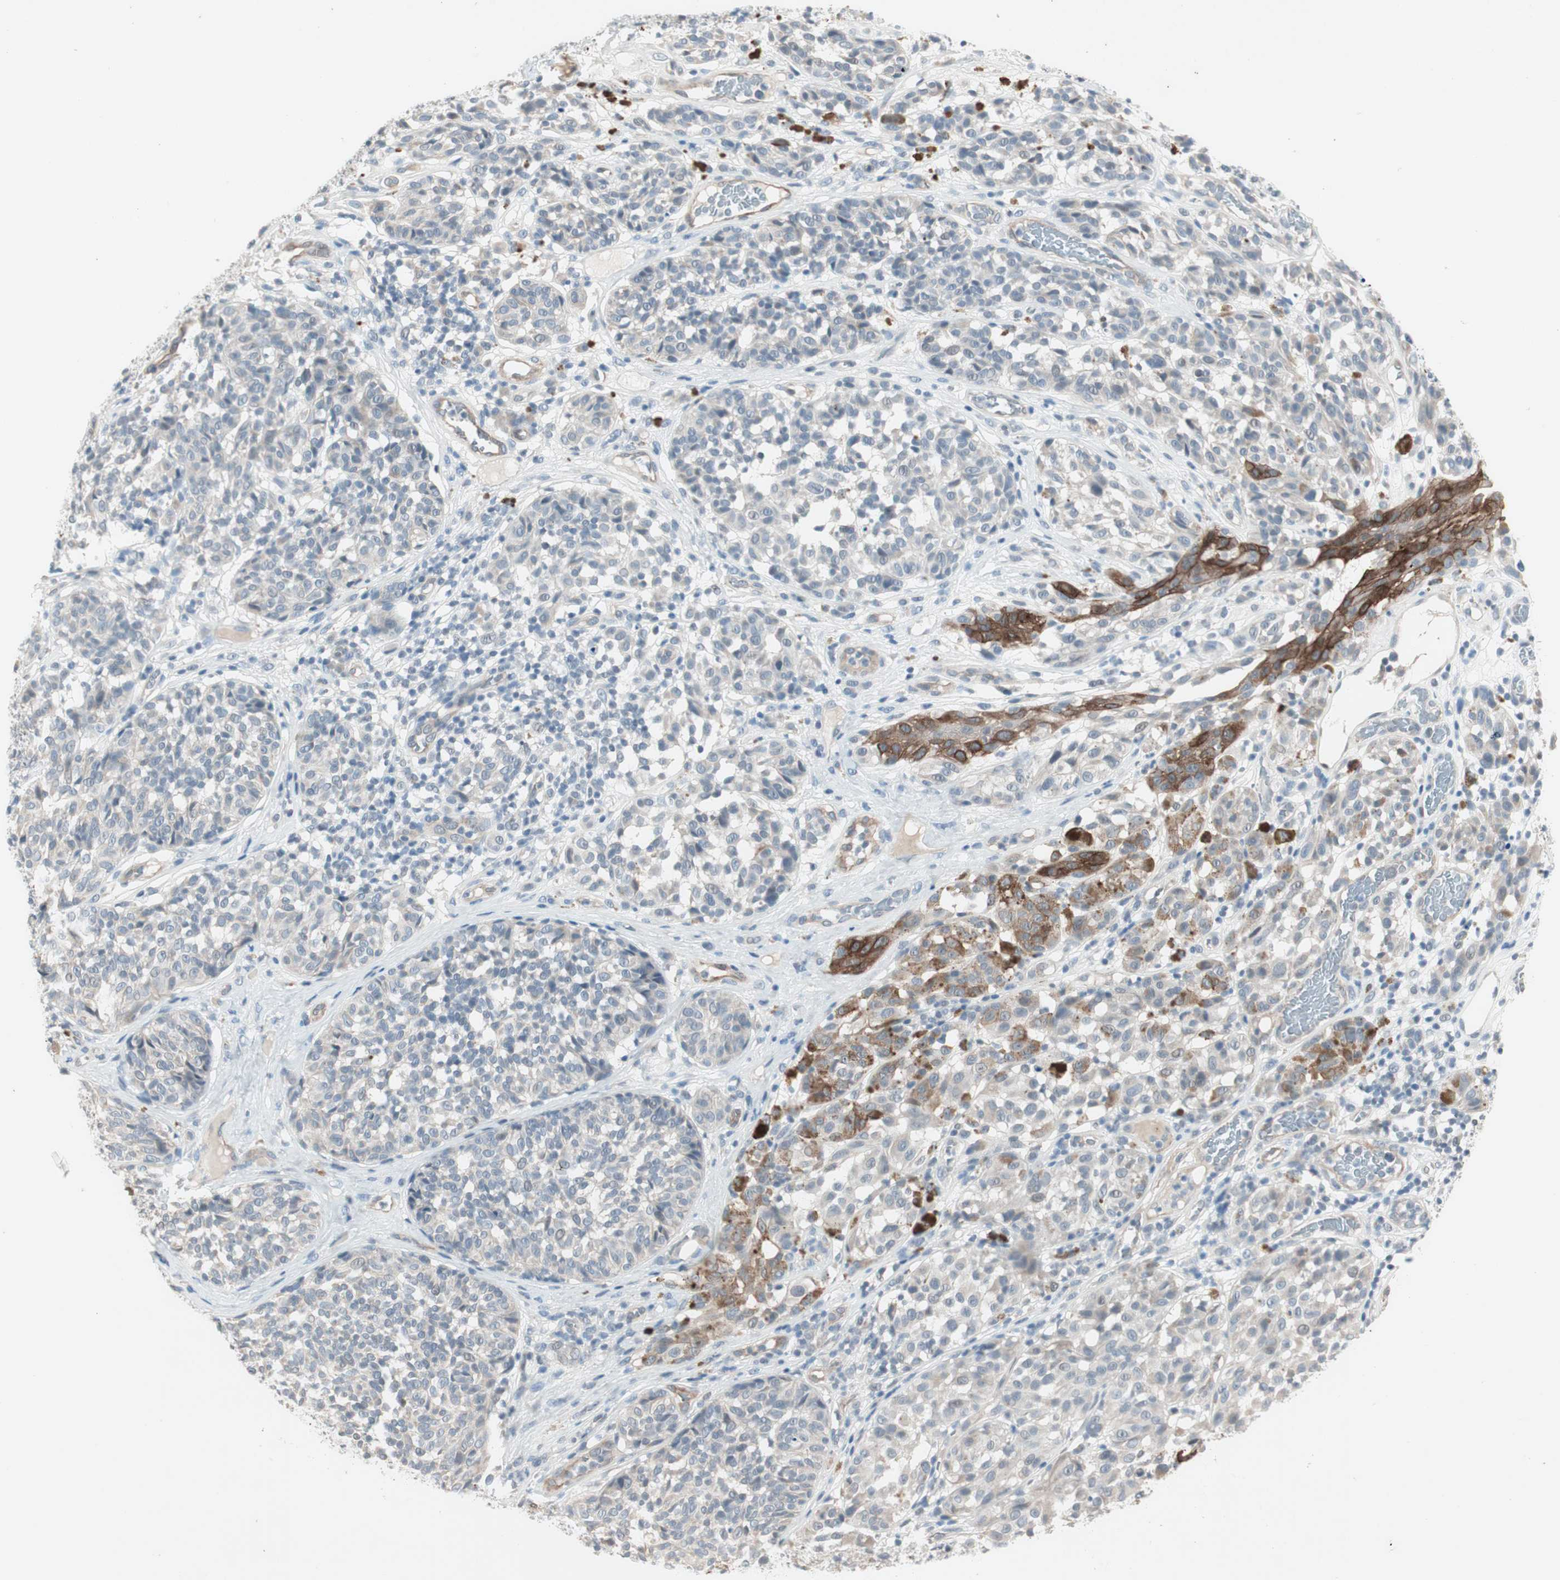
{"staining": {"intensity": "moderate", "quantity": "<25%", "location": "cytoplasmic/membranous"}, "tissue": "melanoma", "cell_type": "Tumor cells", "image_type": "cancer", "snomed": [{"axis": "morphology", "description": "Malignant melanoma, NOS"}, {"axis": "topography", "description": "Skin"}], "caption": "Malignant melanoma stained with DAB immunohistochemistry exhibits low levels of moderate cytoplasmic/membranous staining in about <25% of tumor cells.", "gene": "ITGB4", "patient": {"sex": "female", "age": 46}}